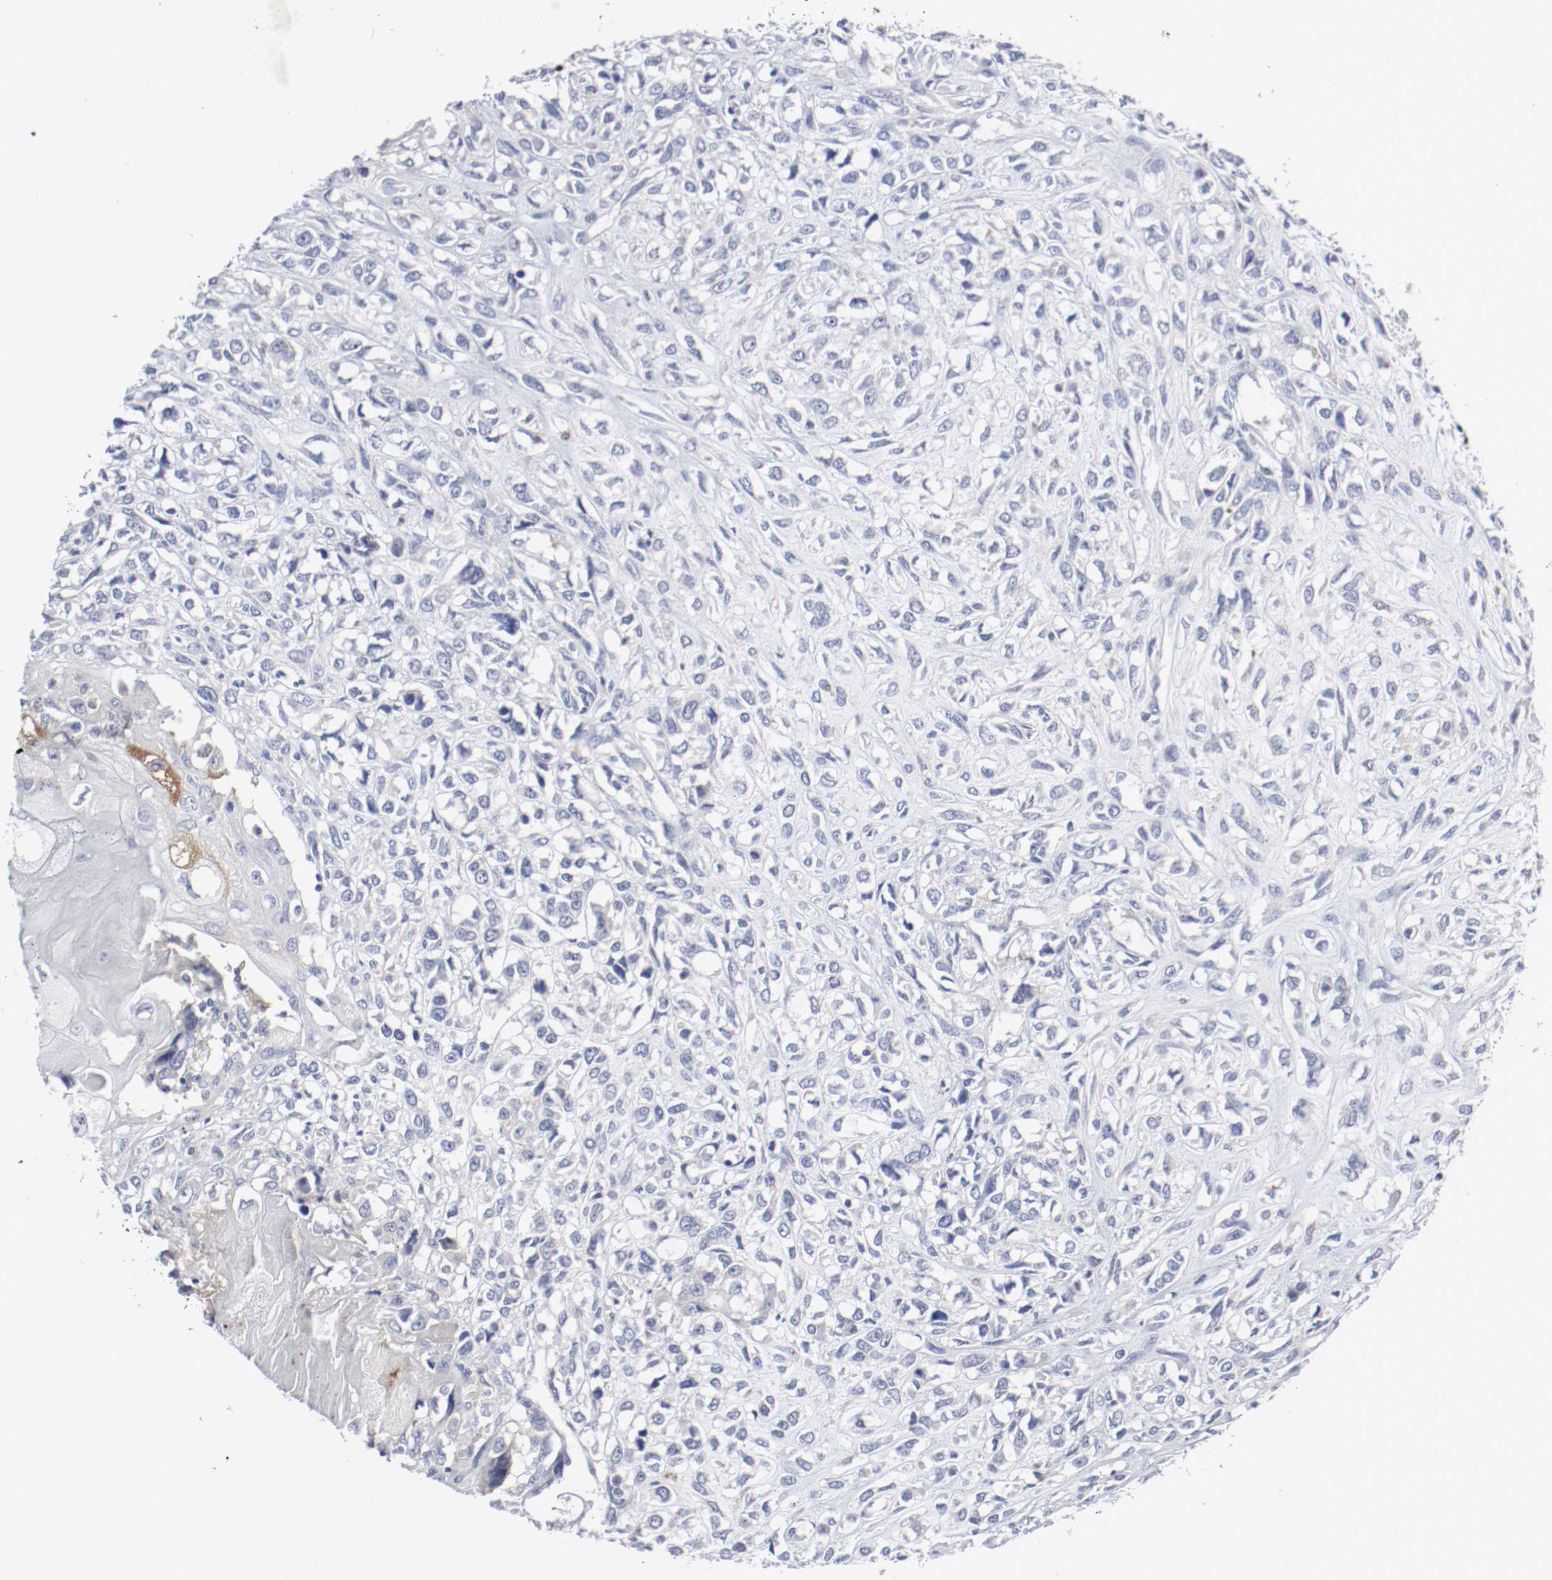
{"staining": {"intensity": "negative", "quantity": "none", "location": "none"}, "tissue": "head and neck cancer", "cell_type": "Tumor cells", "image_type": "cancer", "snomed": [{"axis": "morphology", "description": "Necrosis, NOS"}, {"axis": "morphology", "description": "Neoplasm, malignant, NOS"}, {"axis": "topography", "description": "Salivary gland"}, {"axis": "topography", "description": "Head-Neck"}], "caption": "Tumor cells are negative for brown protein staining in head and neck cancer (neoplasm (malignant)).", "gene": "FGFBP1", "patient": {"sex": "male", "age": 43}}